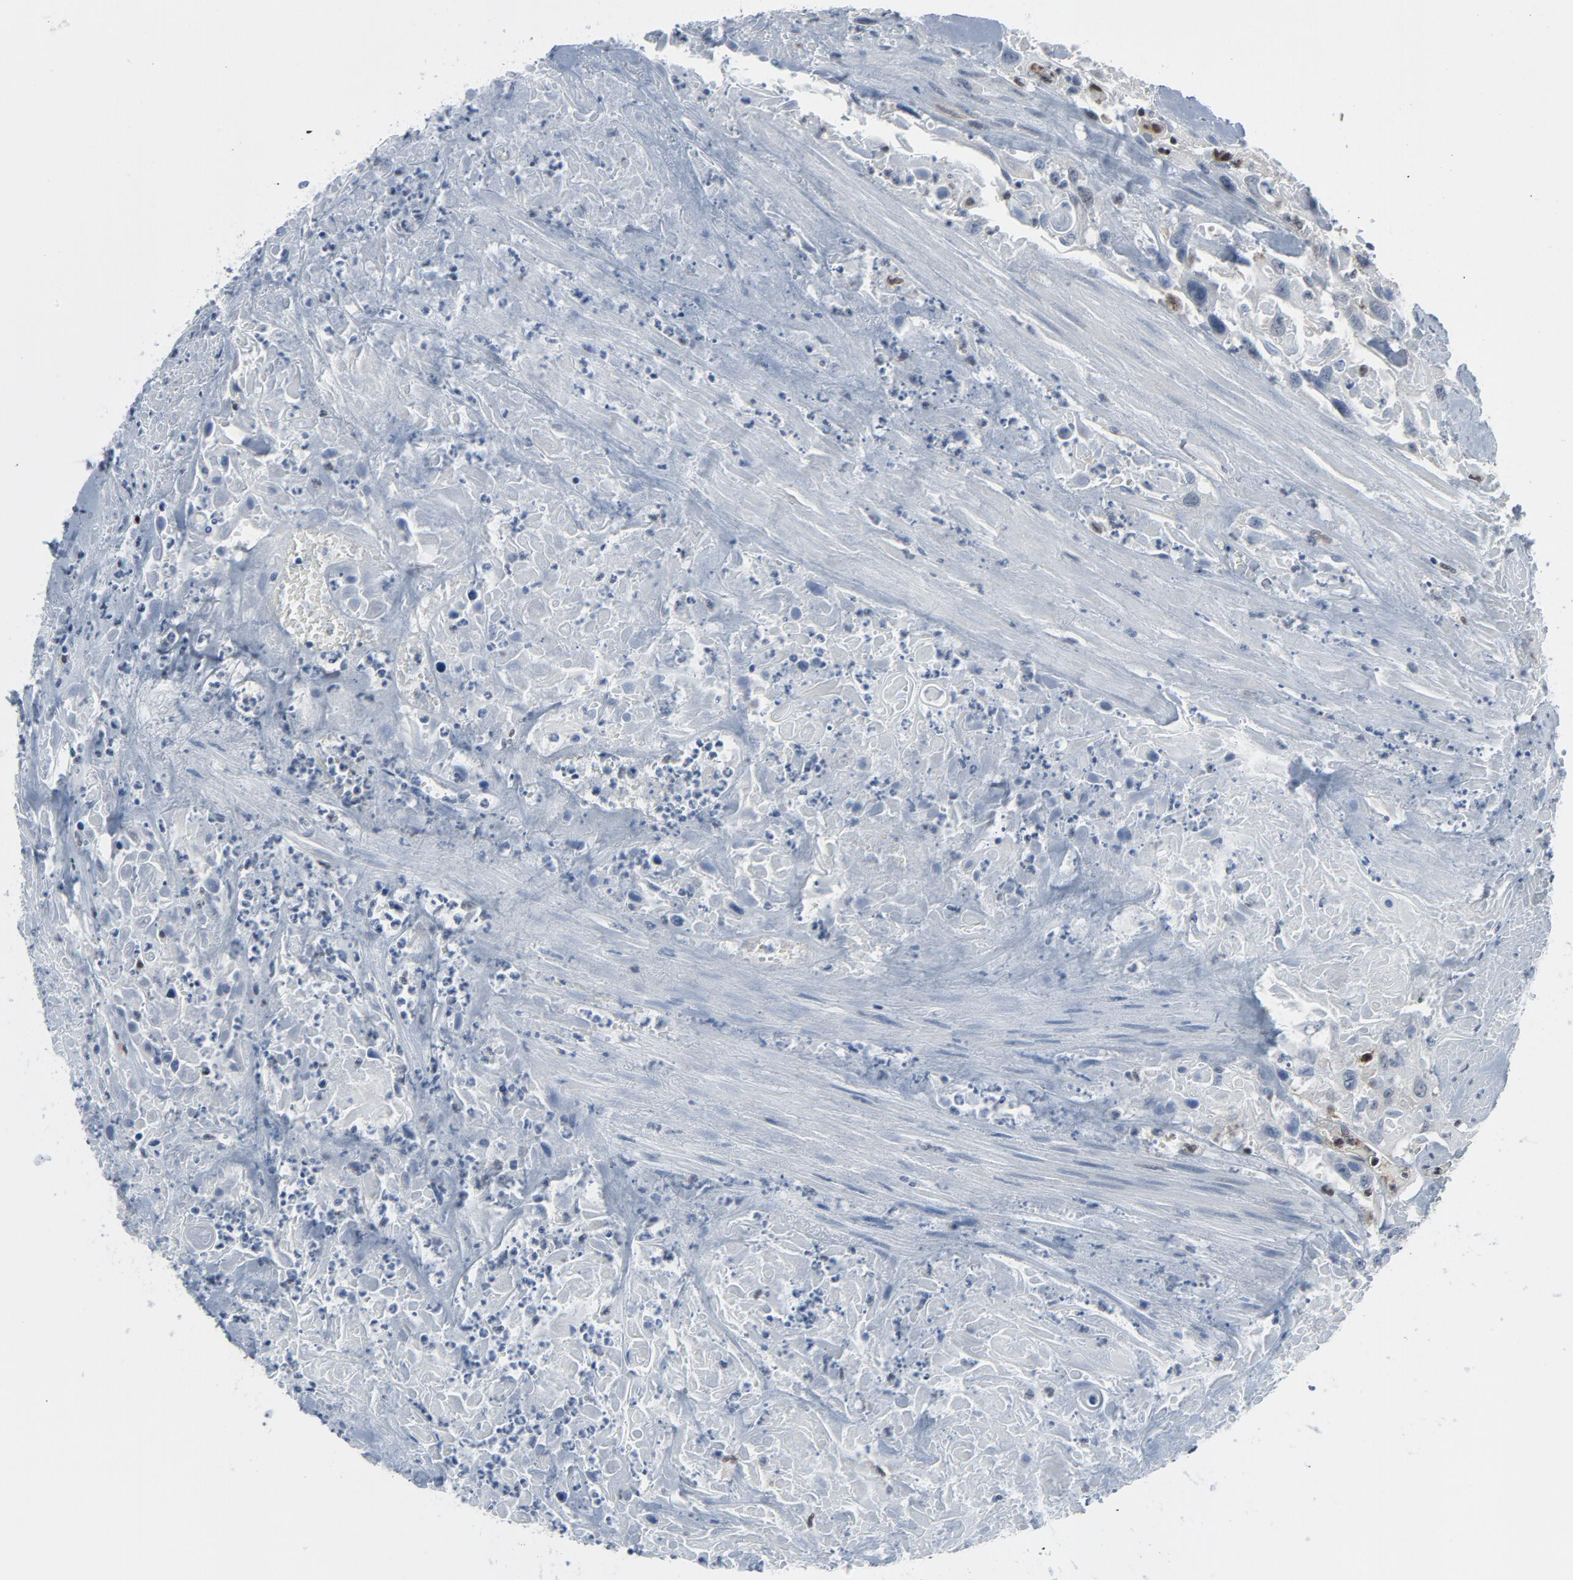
{"staining": {"intensity": "negative", "quantity": "none", "location": "none"}, "tissue": "urothelial cancer", "cell_type": "Tumor cells", "image_type": "cancer", "snomed": [{"axis": "morphology", "description": "Urothelial carcinoma, High grade"}, {"axis": "topography", "description": "Urinary bladder"}], "caption": "Tumor cells are negative for protein expression in human high-grade urothelial carcinoma.", "gene": "STAT5A", "patient": {"sex": "female", "age": 84}}